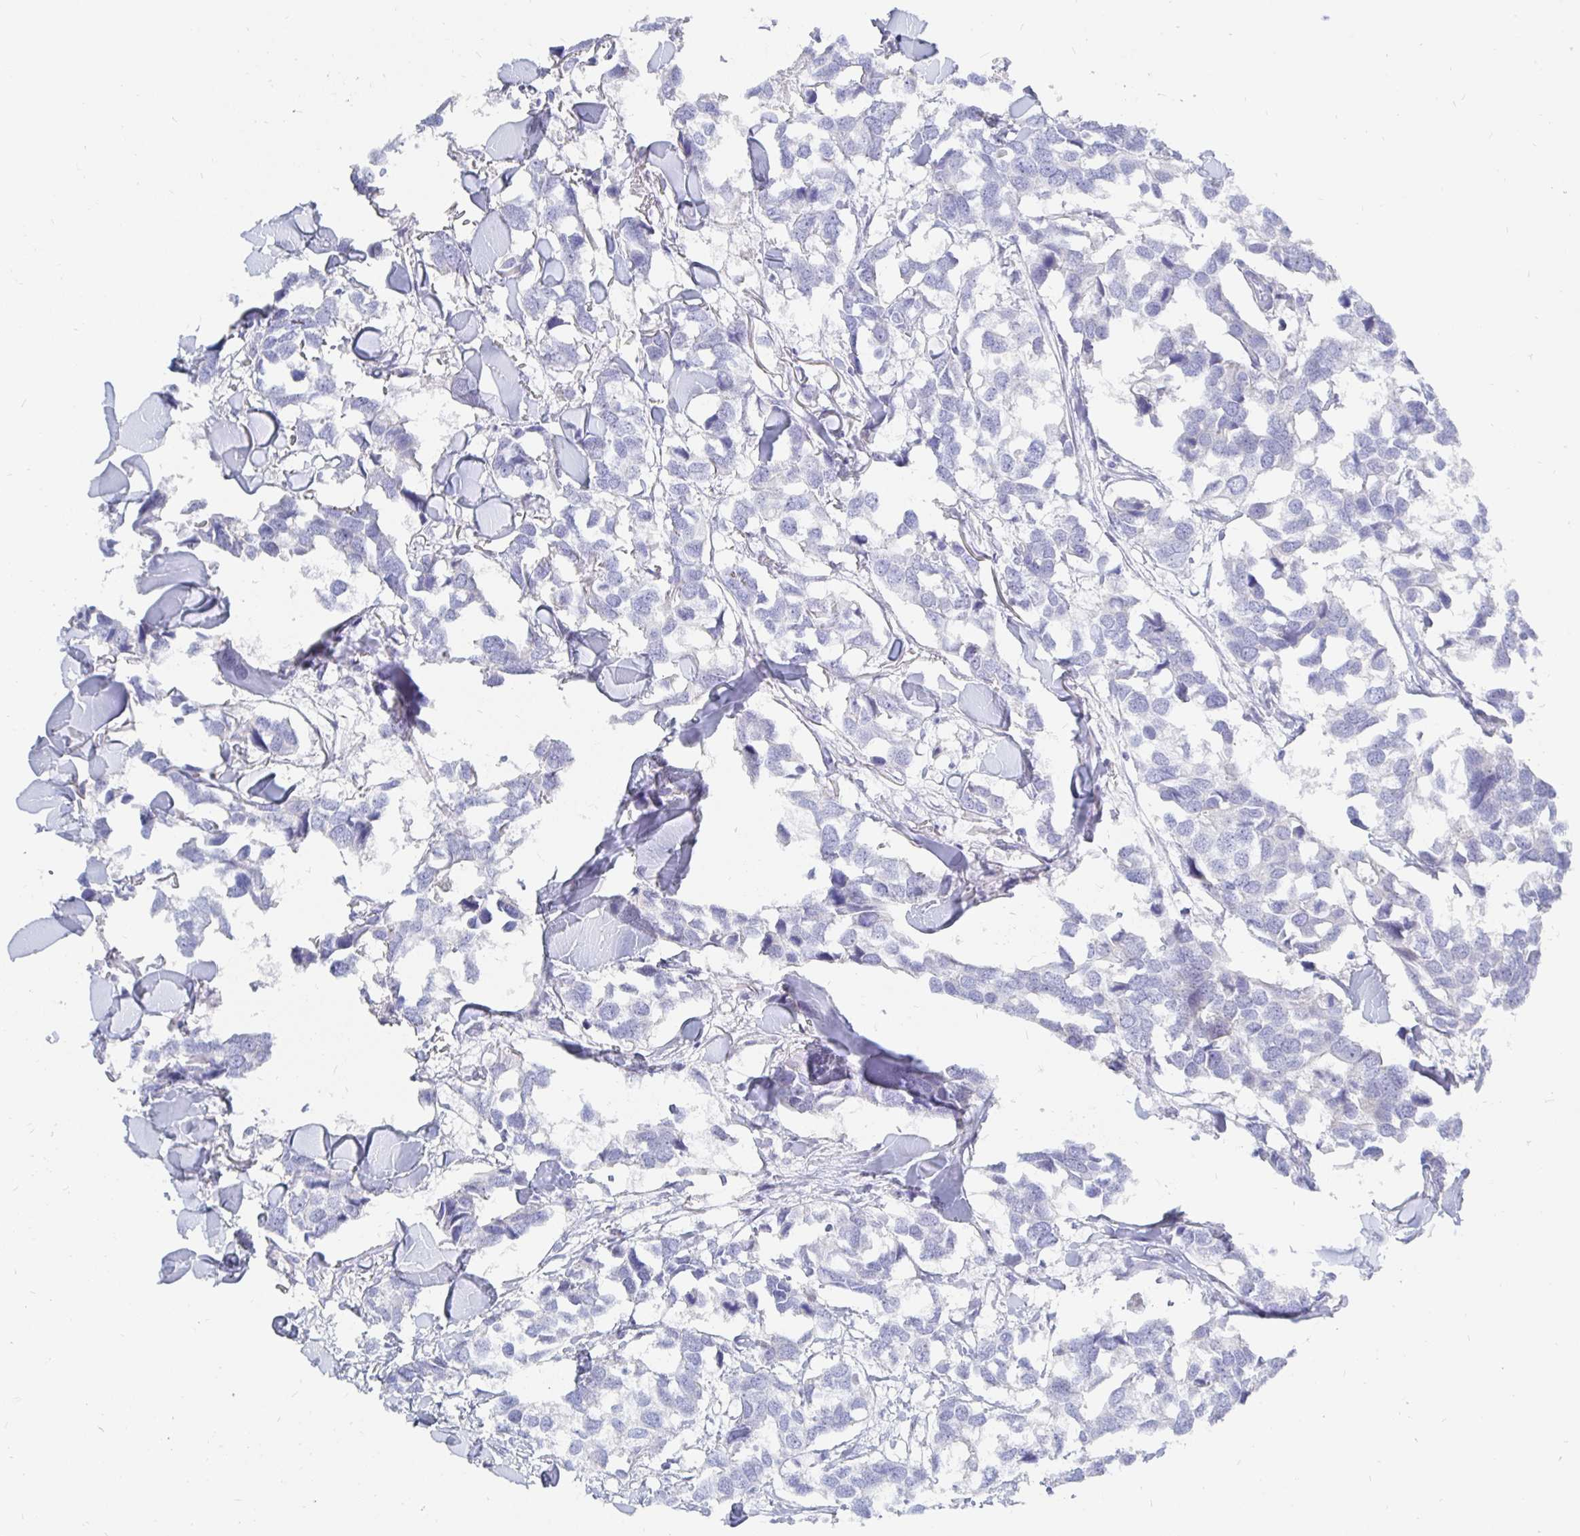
{"staining": {"intensity": "negative", "quantity": "none", "location": "none"}, "tissue": "breast cancer", "cell_type": "Tumor cells", "image_type": "cancer", "snomed": [{"axis": "morphology", "description": "Duct carcinoma"}, {"axis": "topography", "description": "Breast"}], "caption": "This is an immunohistochemistry photomicrograph of human infiltrating ductal carcinoma (breast). There is no positivity in tumor cells.", "gene": "COX16", "patient": {"sex": "female", "age": 83}}